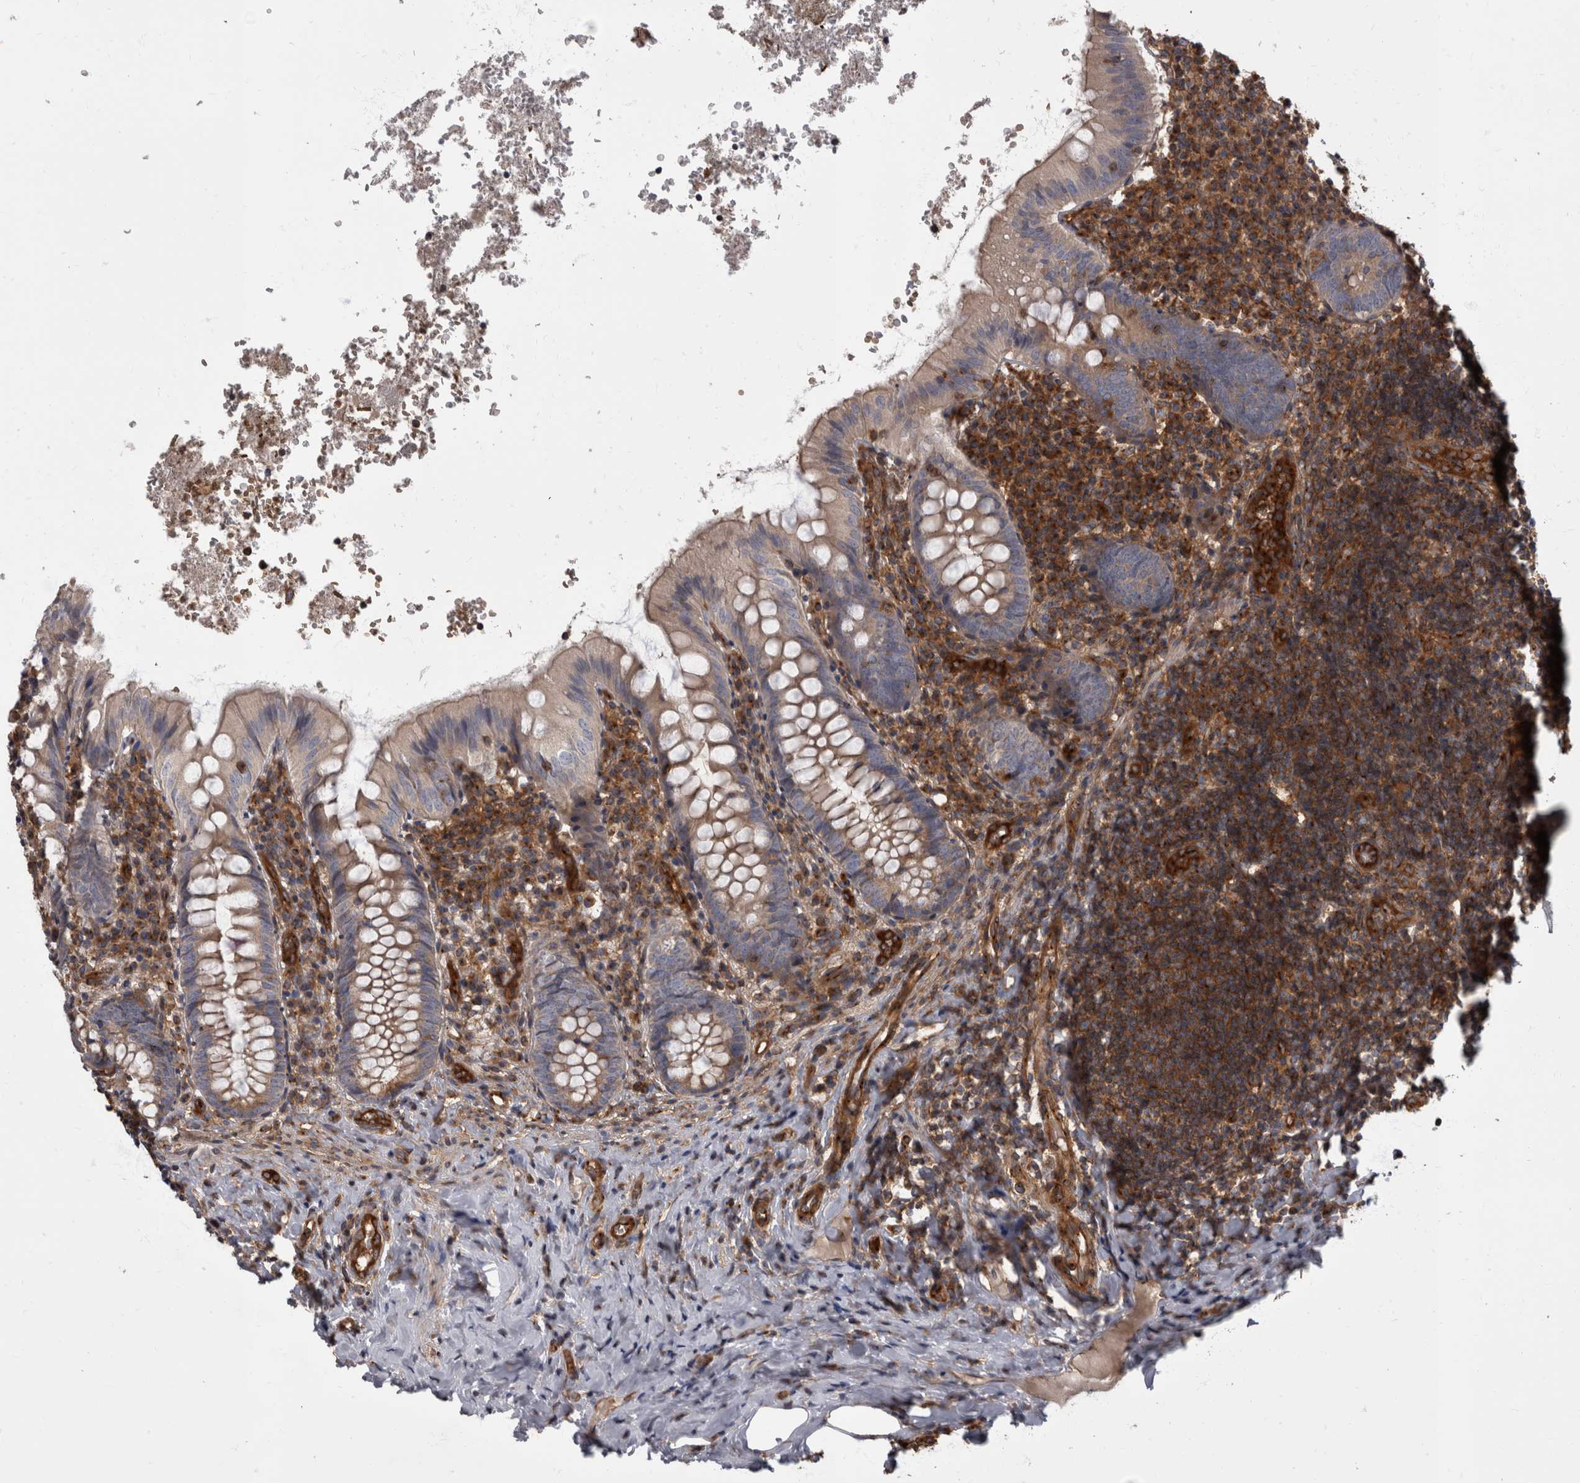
{"staining": {"intensity": "weak", "quantity": "25%-75%", "location": "cytoplasmic/membranous"}, "tissue": "appendix", "cell_type": "Glandular cells", "image_type": "normal", "snomed": [{"axis": "morphology", "description": "Normal tissue, NOS"}, {"axis": "topography", "description": "Appendix"}], "caption": "Protein analysis of normal appendix displays weak cytoplasmic/membranous expression in about 25%-75% of glandular cells.", "gene": "HOOK3", "patient": {"sex": "male", "age": 8}}